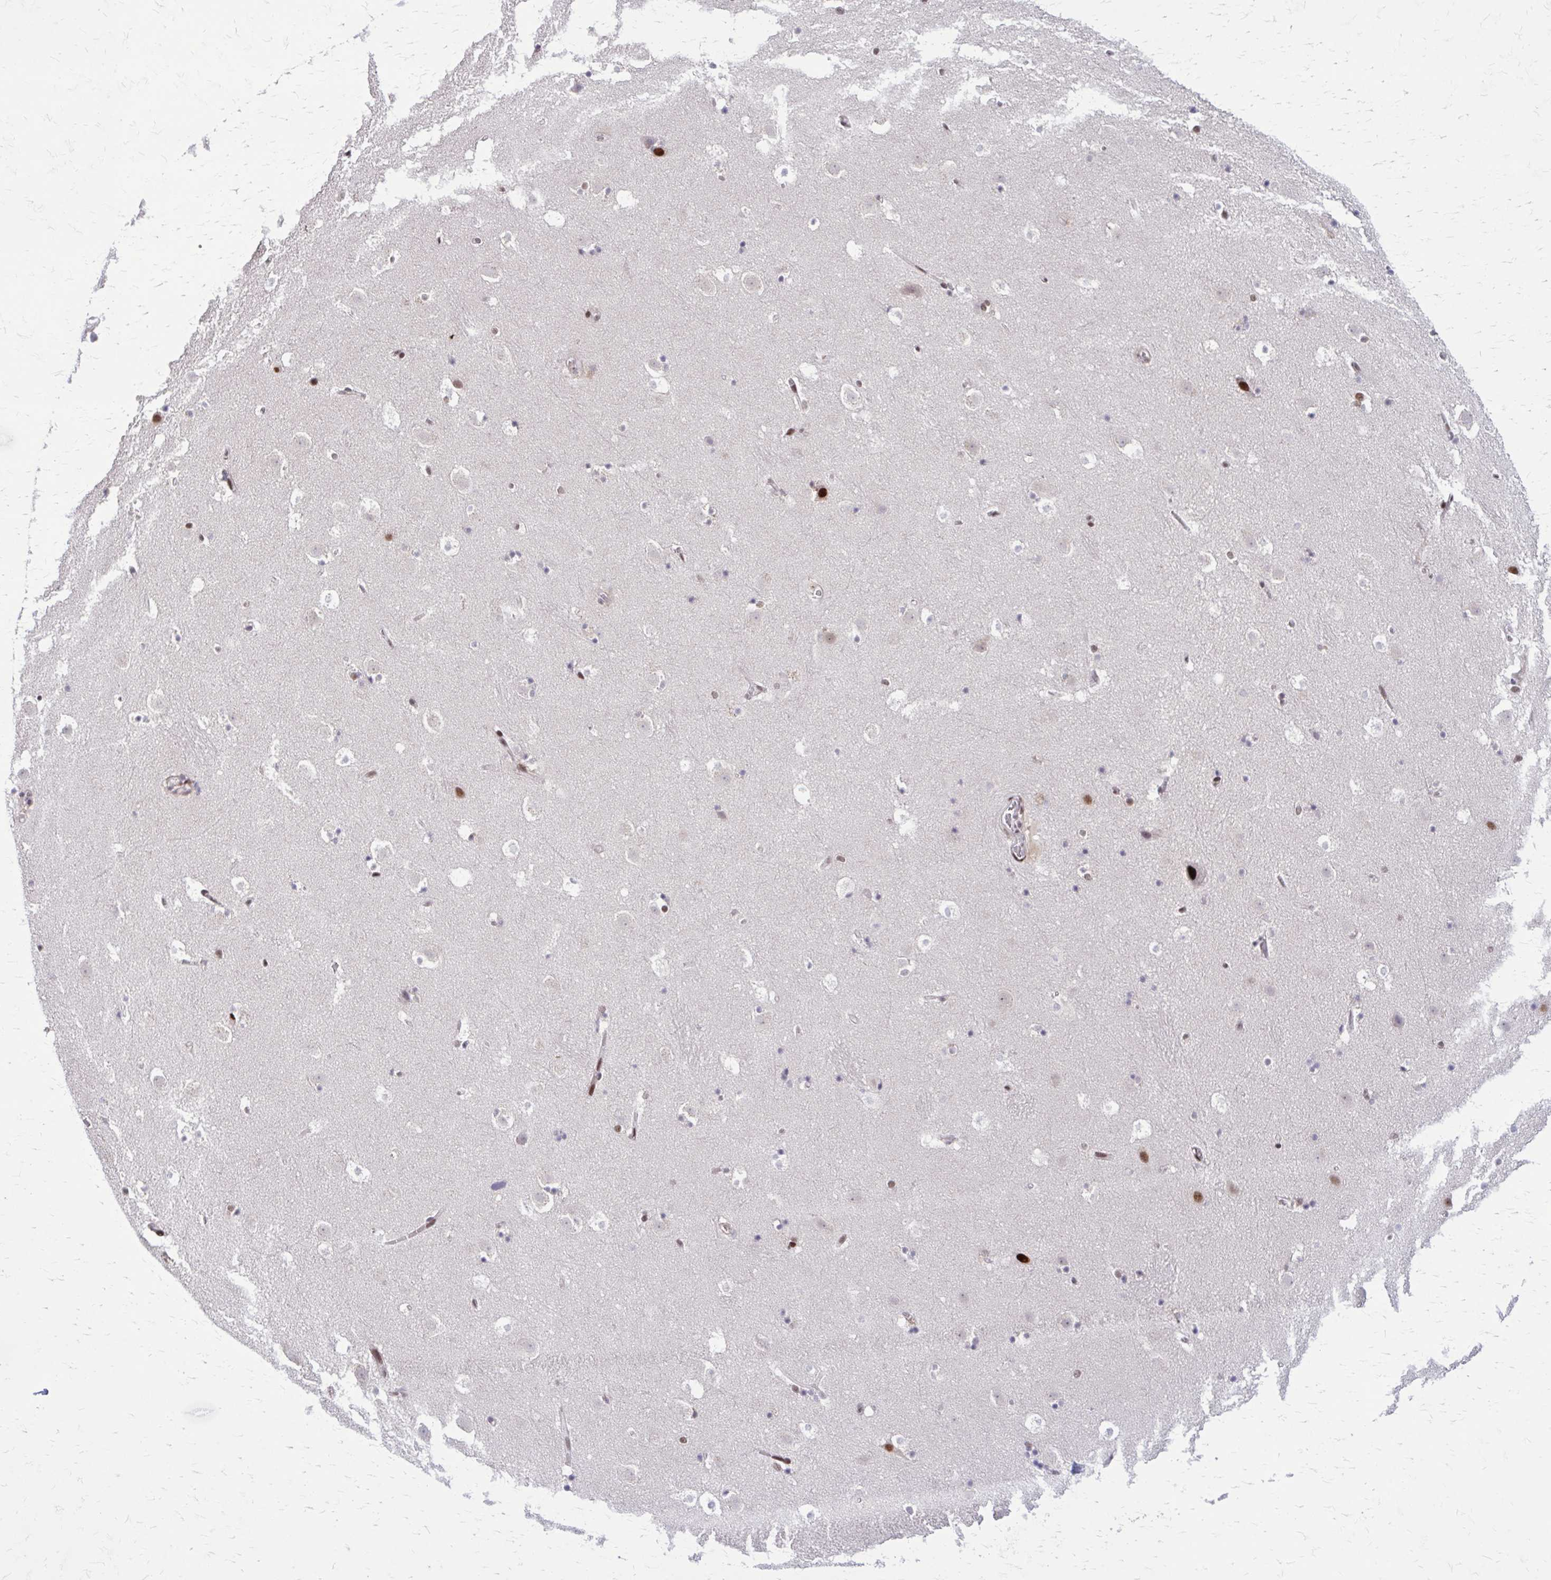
{"staining": {"intensity": "weak", "quantity": "<25%", "location": "nuclear"}, "tissue": "caudate", "cell_type": "Glial cells", "image_type": "normal", "snomed": [{"axis": "morphology", "description": "Normal tissue, NOS"}, {"axis": "topography", "description": "Lateral ventricle wall"}], "caption": "Immunohistochemistry of normal human caudate demonstrates no positivity in glial cells.", "gene": "PSME4", "patient": {"sex": "male", "age": 37}}